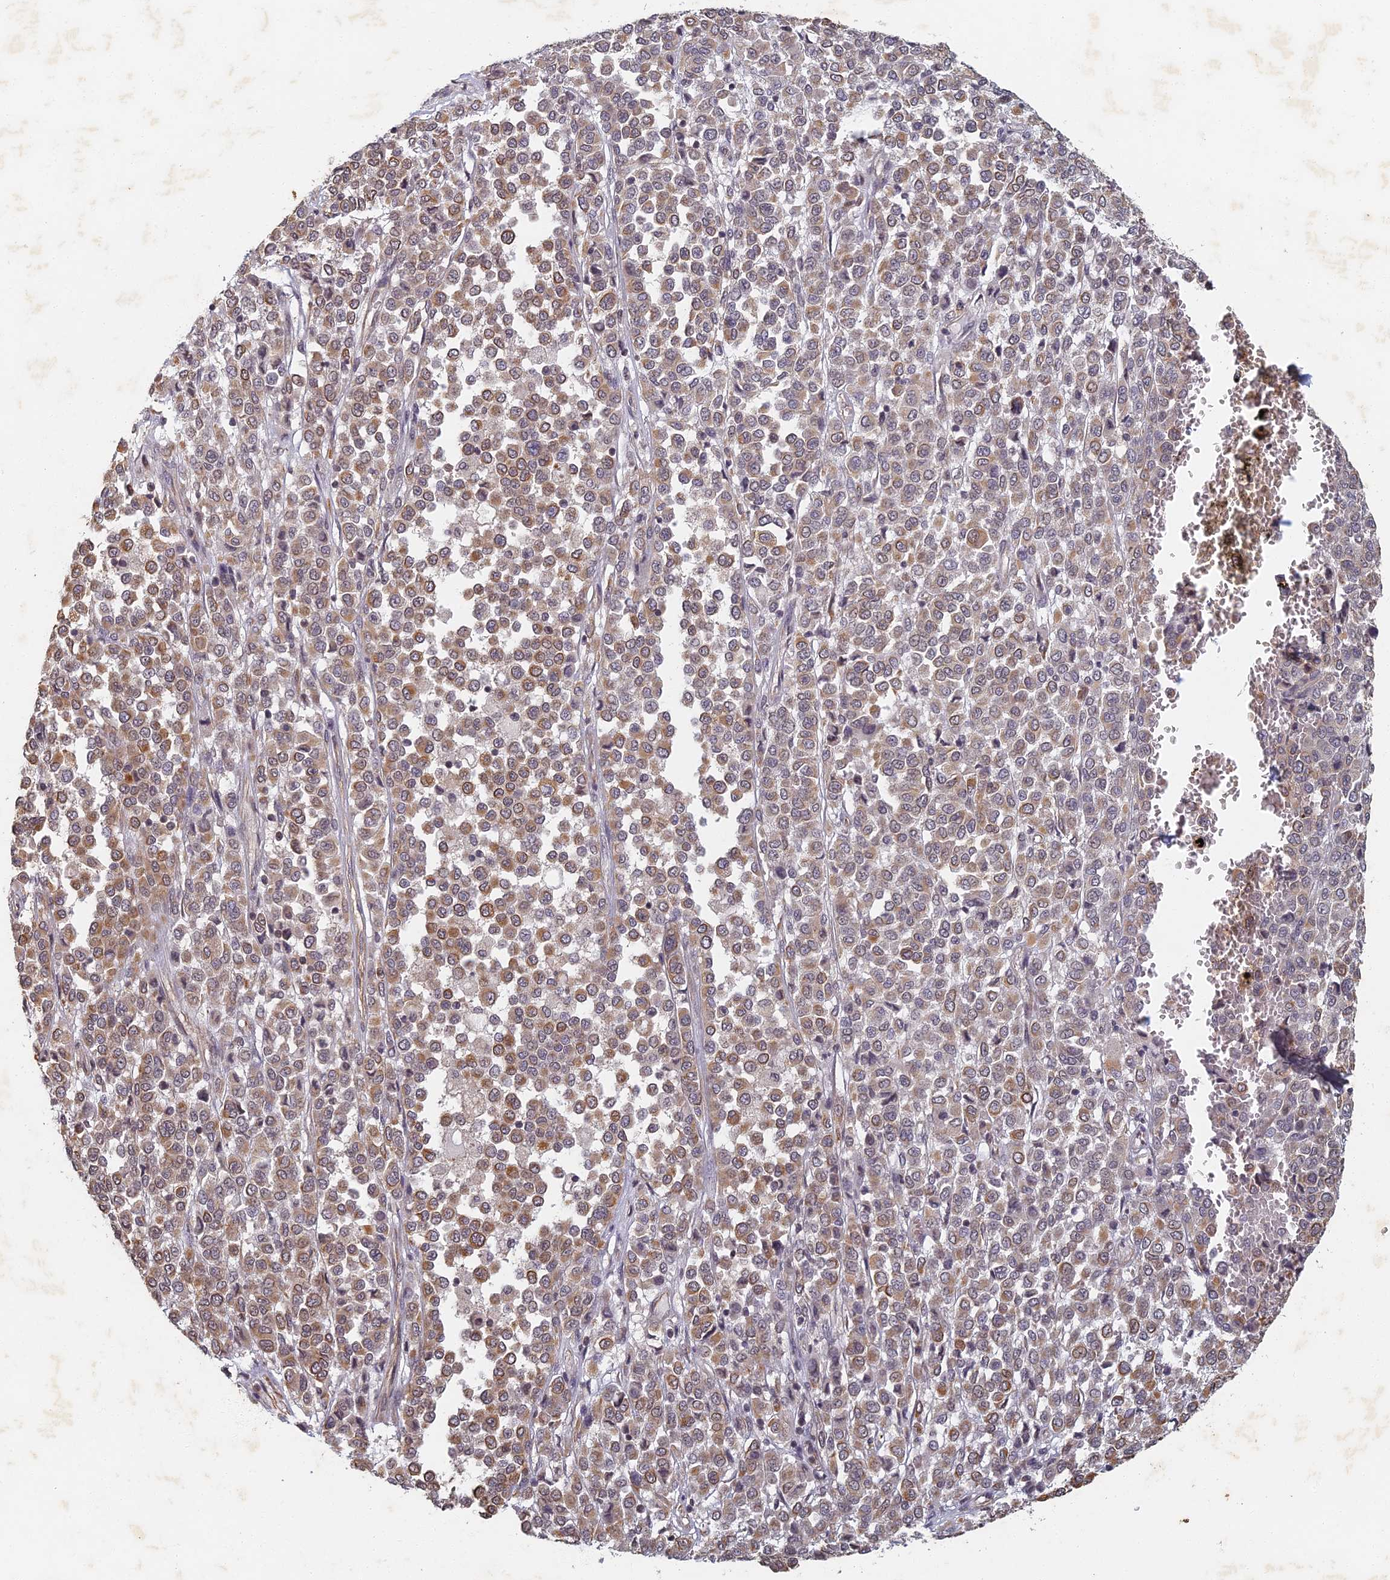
{"staining": {"intensity": "moderate", "quantity": "25%-75%", "location": "cytoplasmic/membranous"}, "tissue": "melanoma", "cell_type": "Tumor cells", "image_type": "cancer", "snomed": [{"axis": "morphology", "description": "Malignant melanoma, Metastatic site"}, {"axis": "topography", "description": "Pancreas"}], "caption": "Brown immunohistochemical staining in human malignant melanoma (metastatic site) reveals moderate cytoplasmic/membranous expression in about 25%-75% of tumor cells.", "gene": "ABCB10", "patient": {"sex": "female", "age": 30}}